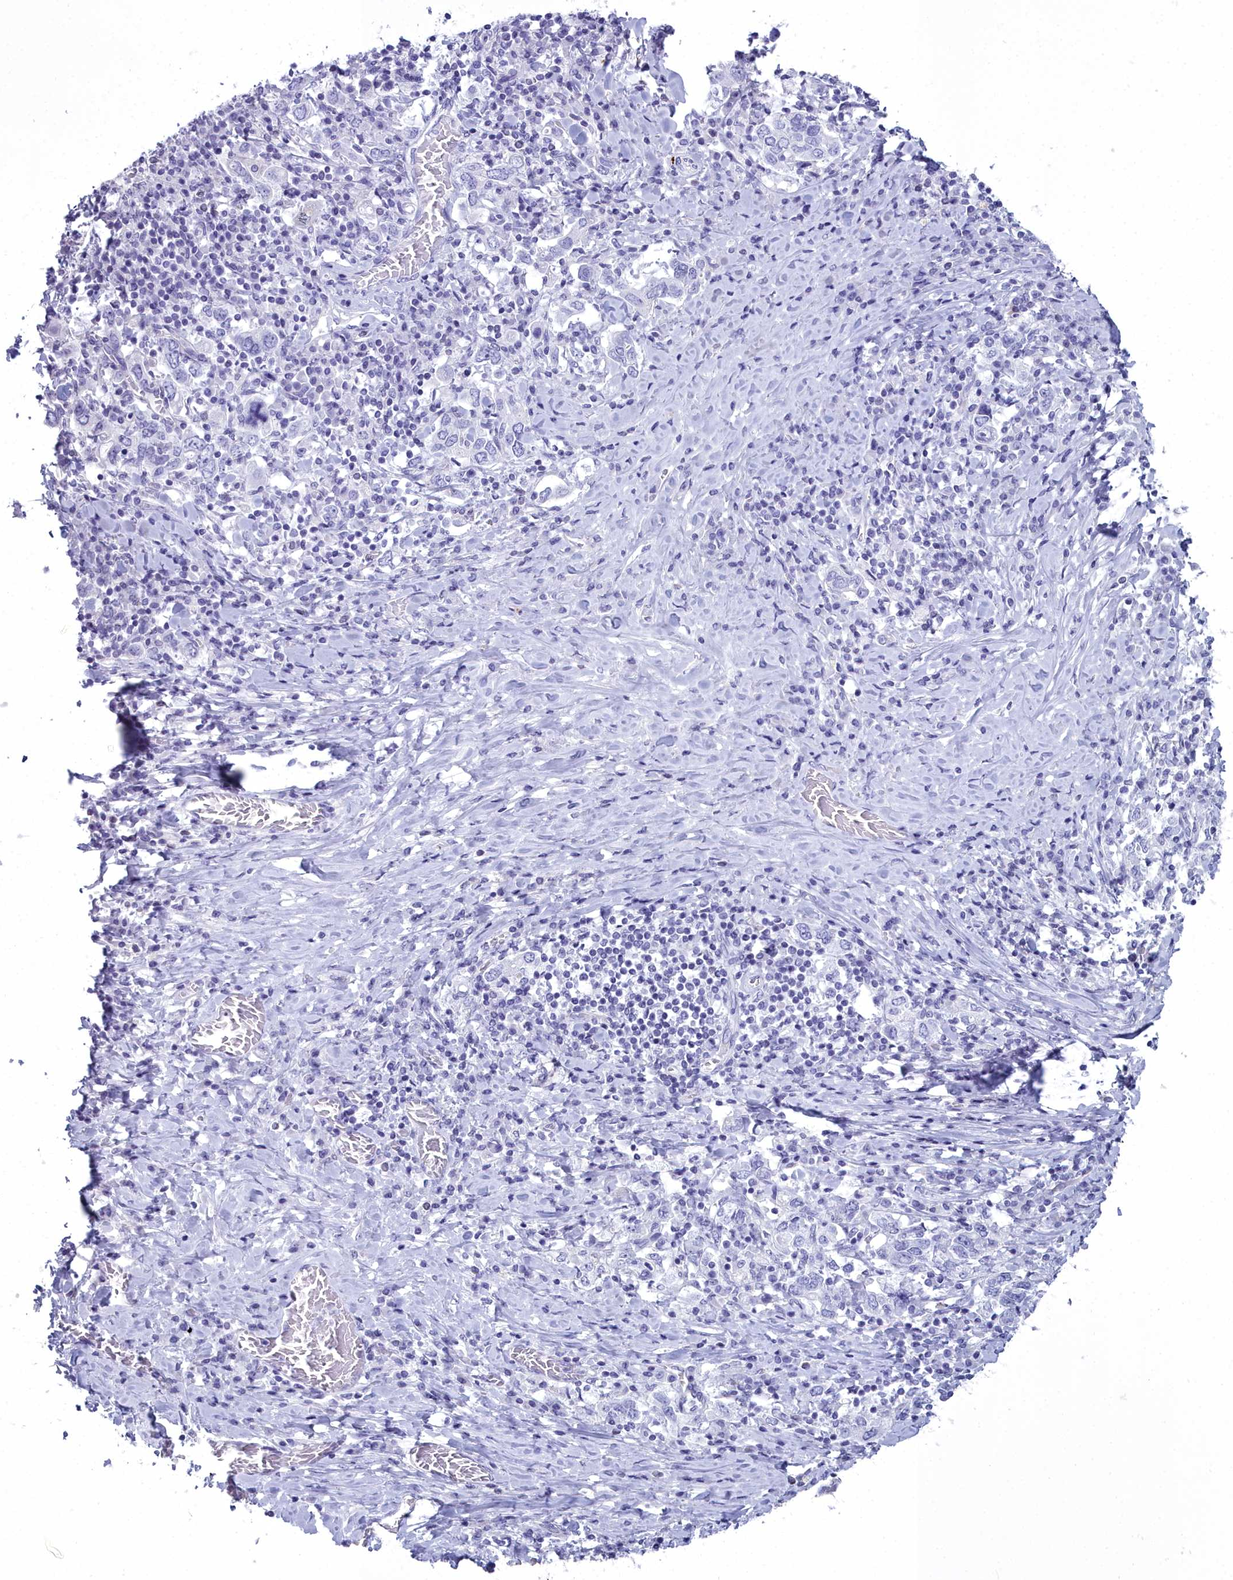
{"staining": {"intensity": "negative", "quantity": "none", "location": "none"}, "tissue": "stomach cancer", "cell_type": "Tumor cells", "image_type": "cancer", "snomed": [{"axis": "morphology", "description": "Adenocarcinoma, NOS"}, {"axis": "topography", "description": "Stomach, upper"}, {"axis": "topography", "description": "Stomach"}], "caption": "DAB immunohistochemical staining of stomach cancer (adenocarcinoma) exhibits no significant staining in tumor cells.", "gene": "MAP6", "patient": {"sex": "male", "age": 62}}